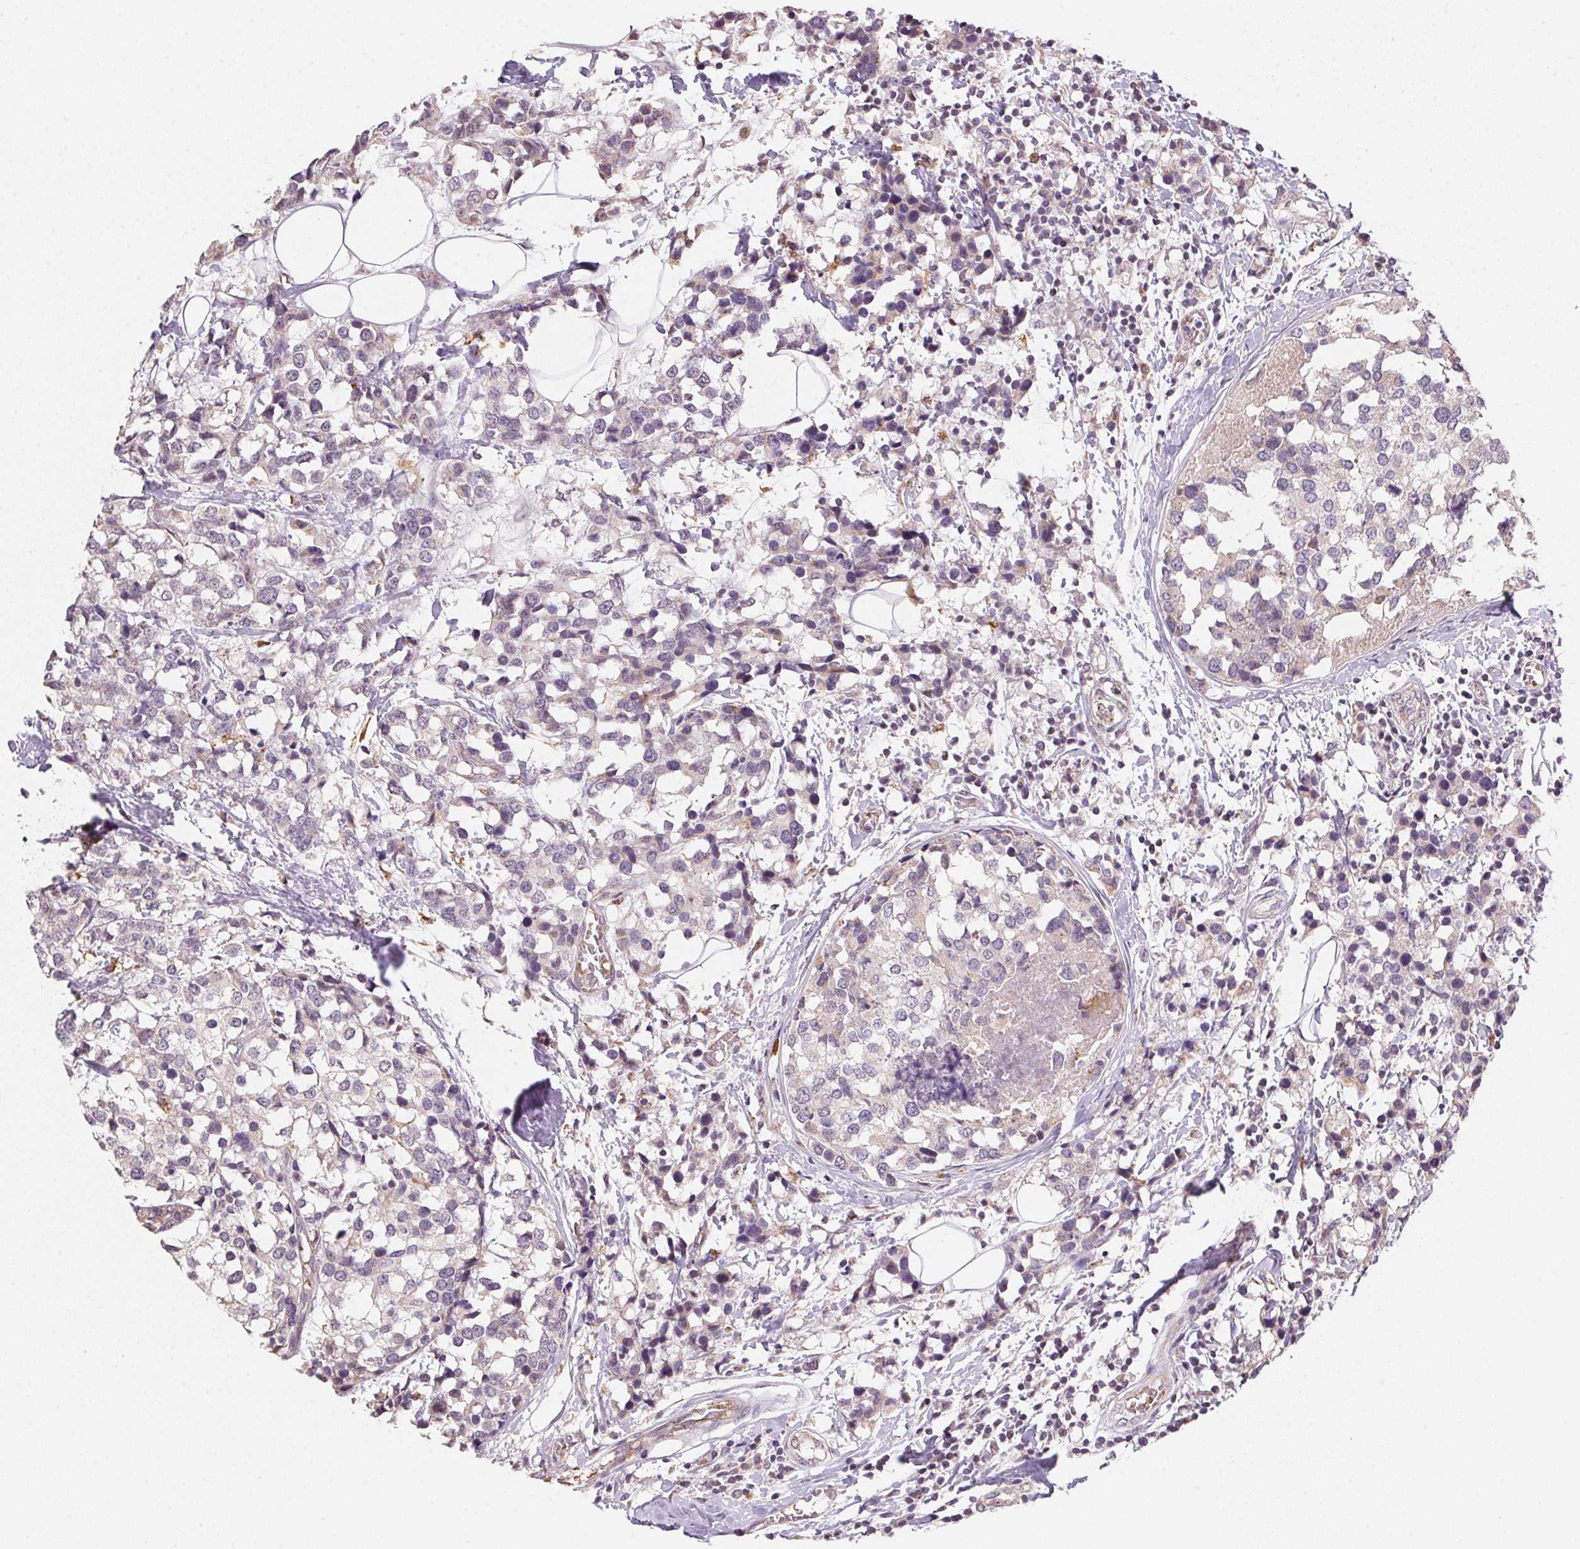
{"staining": {"intensity": "negative", "quantity": "none", "location": "none"}, "tissue": "breast cancer", "cell_type": "Tumor cells", "image_type": "cancer", "snomed": [{"axis": "morphology", "description": "Lobular carcinoma"}, {"axis": "topography", "description": "Breast"}], "caption": "High magnification brightfield microscopy of lobular carcinoma (breast) stained with DAB (3,3'-diaminobenzidine) (brown) and counterstained with hematoxylin (blue): tumor cells show no significant positivity.", "gene": "METTL13", "patient": {"sex": "female", "age": 59}}